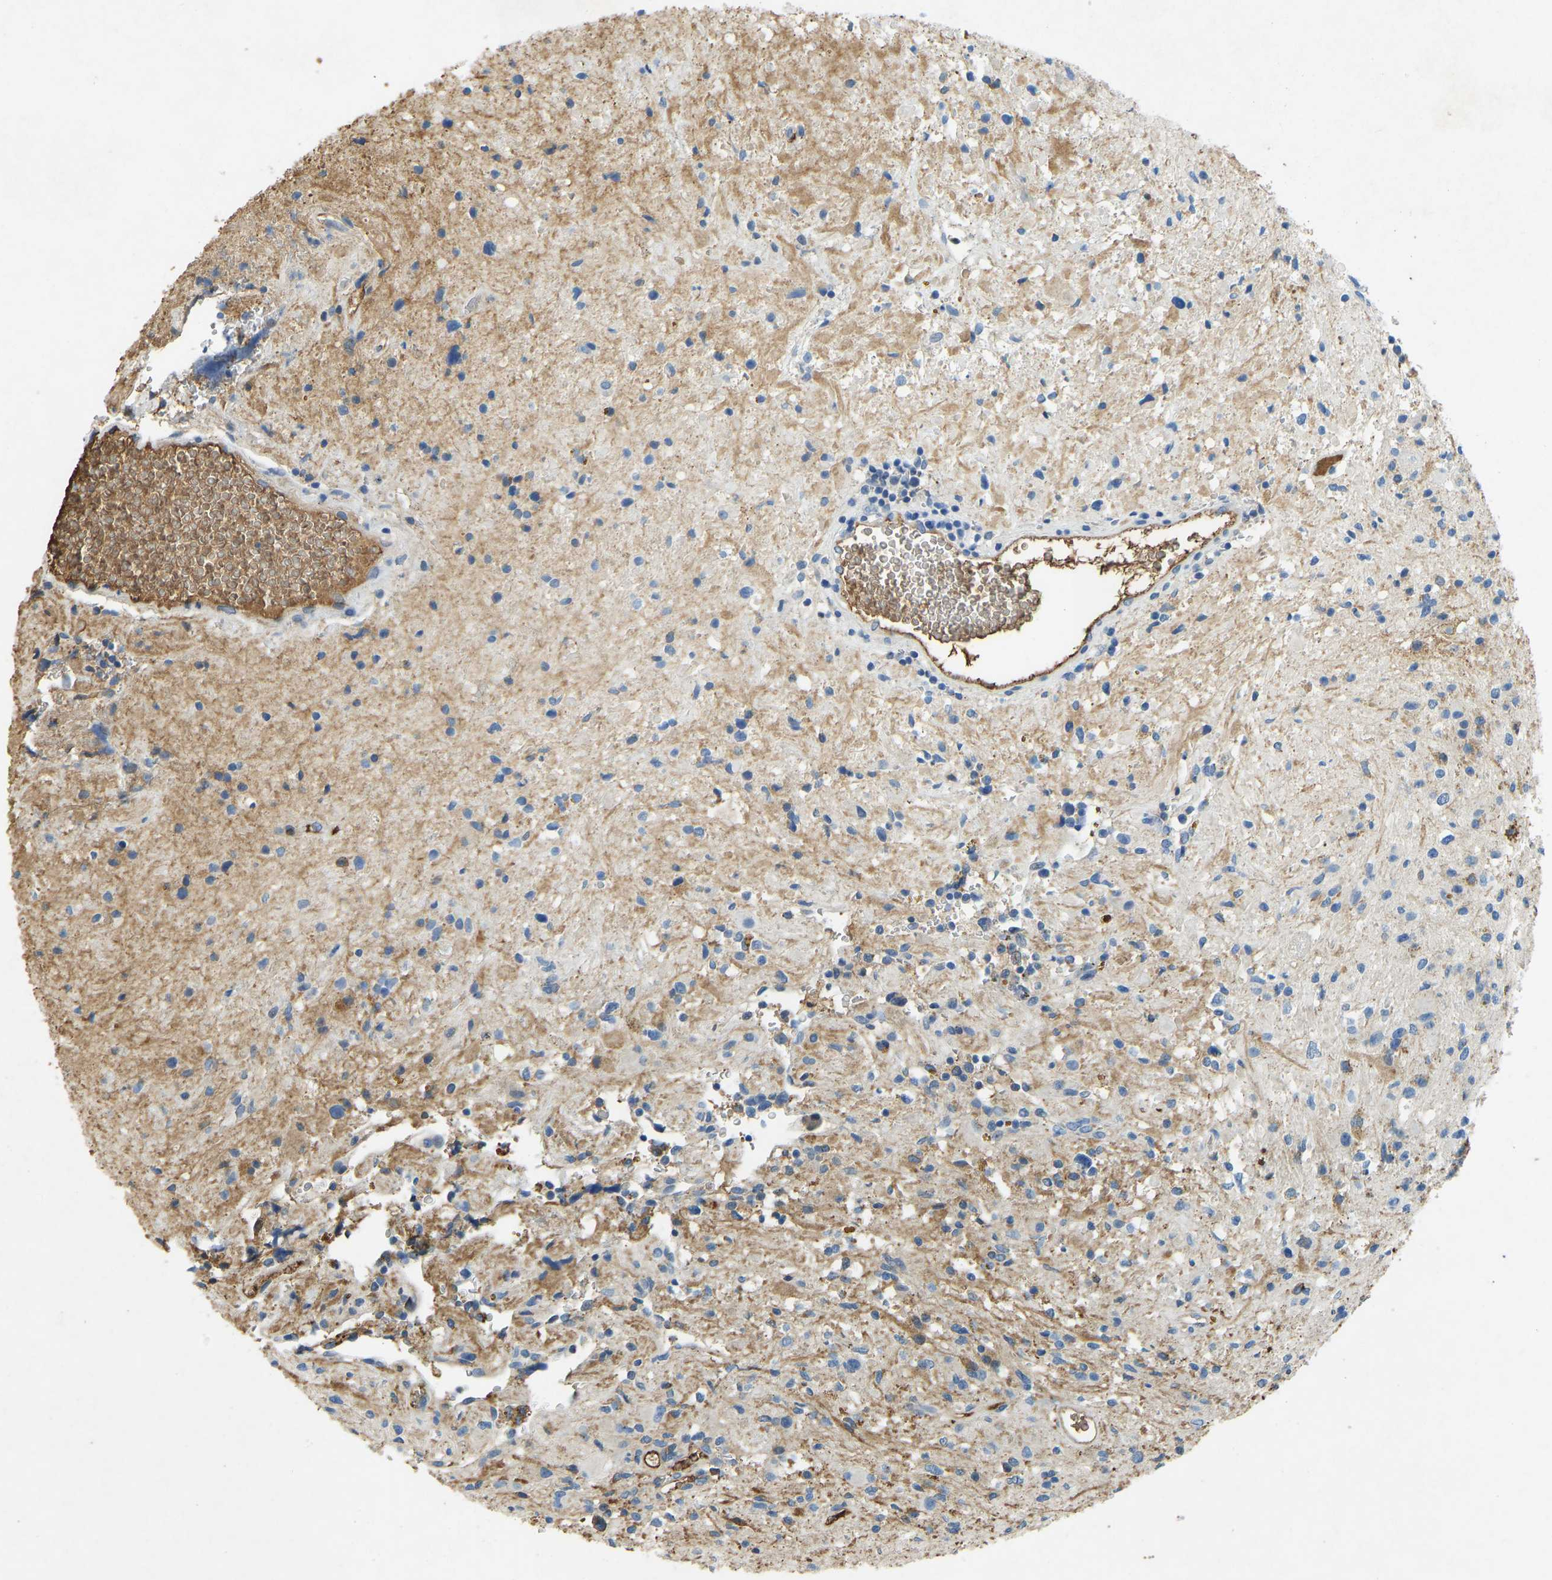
{"staining": {"intensity": "negative", "quantity": "none", "location": "none"}, "tissue": "glioma", "cell_type": "Tumor cells", "image_type": "cancer", "snomed": [{"axis": "morphology", "description": "Glioma, malignant, High grade"}, {"axis": "topography", "description": "Brain"}], "caption": "Human glioma stained for a protein using immunohistochemistry (IHC) shows no positivity in tumor cells.", "gene": "THBS4", "patient": {"sex": "male", "age": 33}}